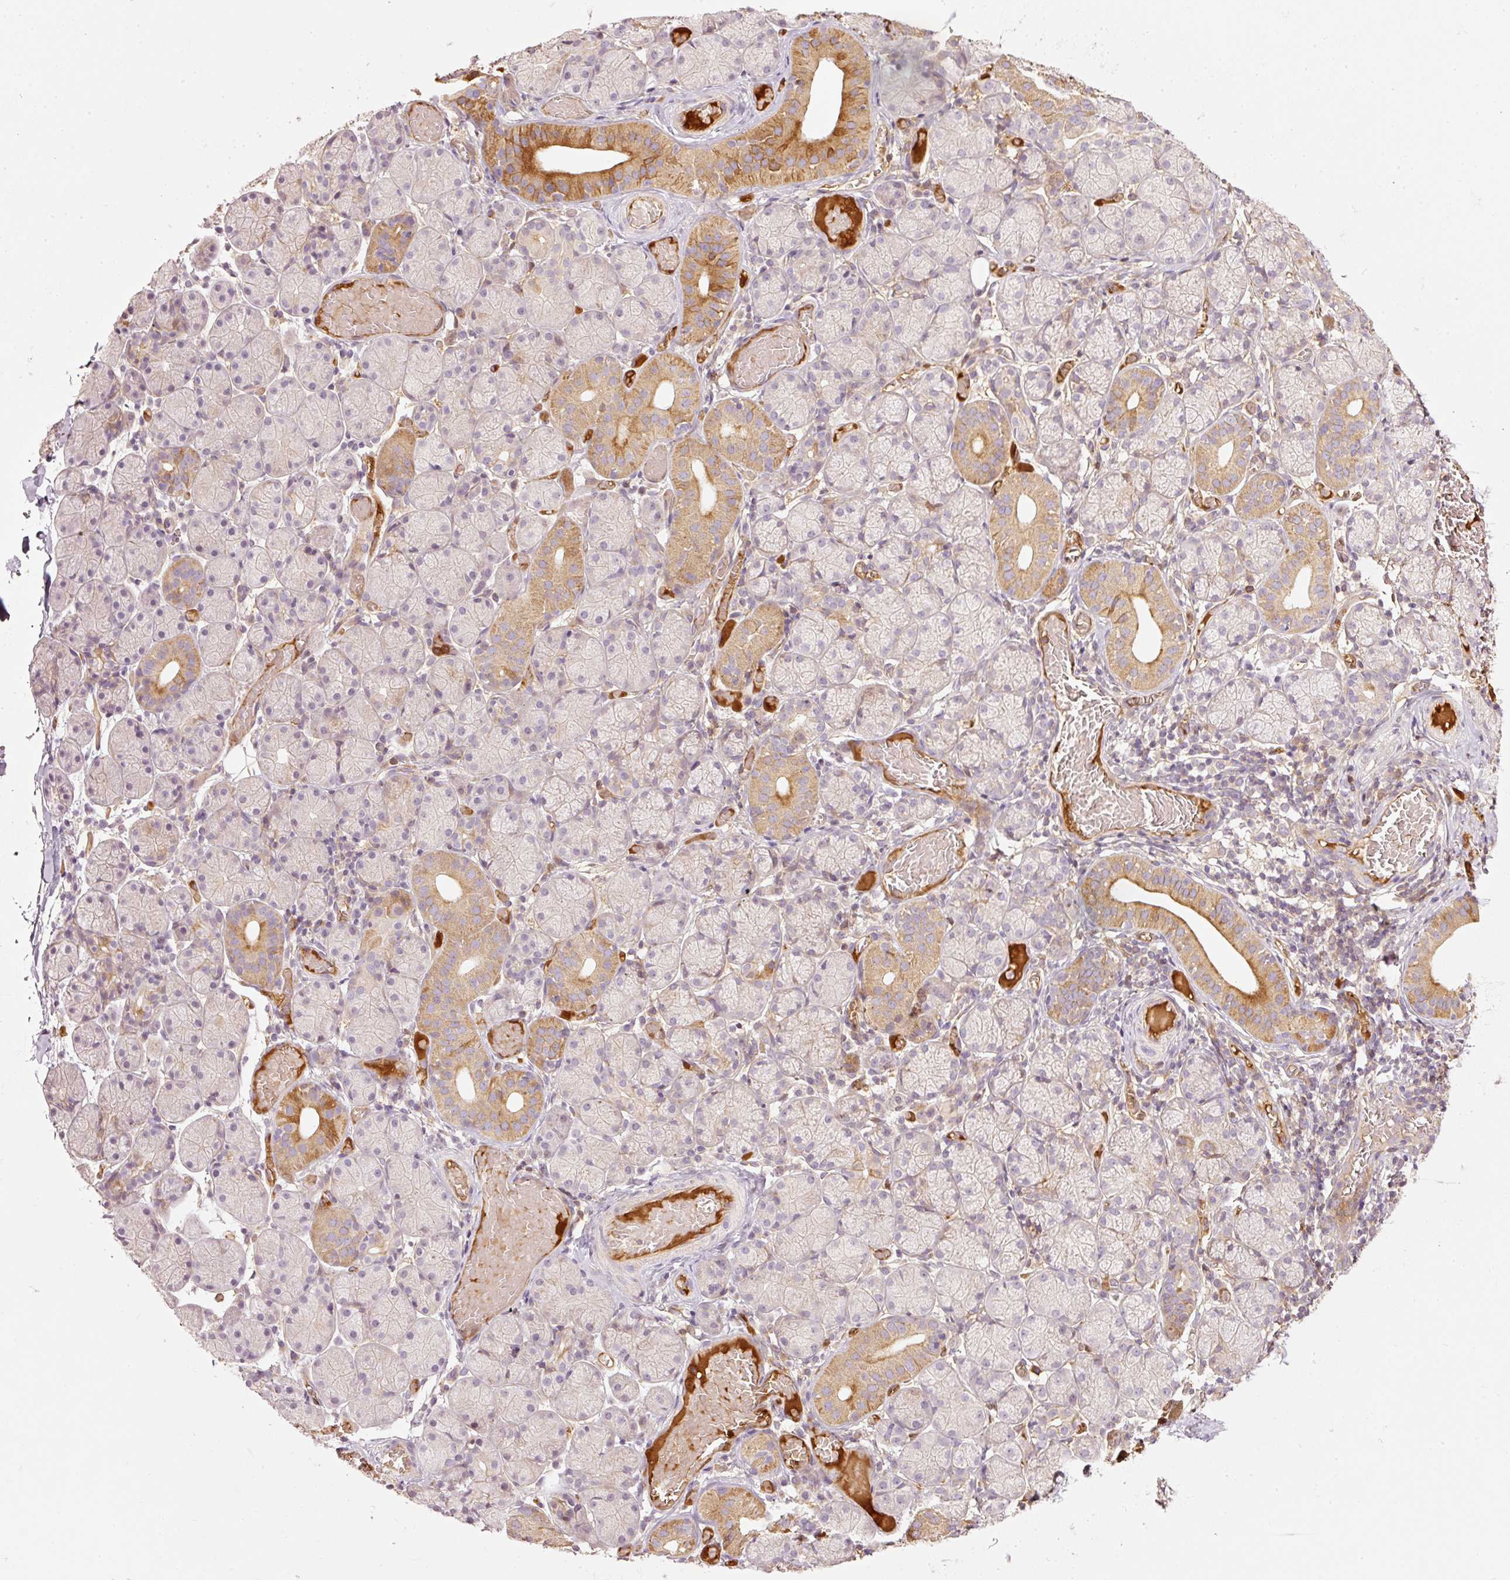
{"staining": {"intensity": "moderate", "quantity": "25%-75%", "location": "cytoplasmic/membranous"}, "tissue": "salivary gland", "cell_type": "Glandular cells", "image_type": "normal", "snomed": [{"axis": "morphology", "description": "Normal tissue, NOS"}, {"axis": "topography", "description": "Salivary gland"}], "caption": "The micrograph shows a brown stain indicating the presence of a protein in the cytoplasmic/membranous of glandular cells in salivary gland. (Stains: DAB in brown, nuclei in blue, Microscopy: brightfield microscopy at high magnification).", "gene": "SERPING1", "patient": {"sex": "female", "age": 24}}